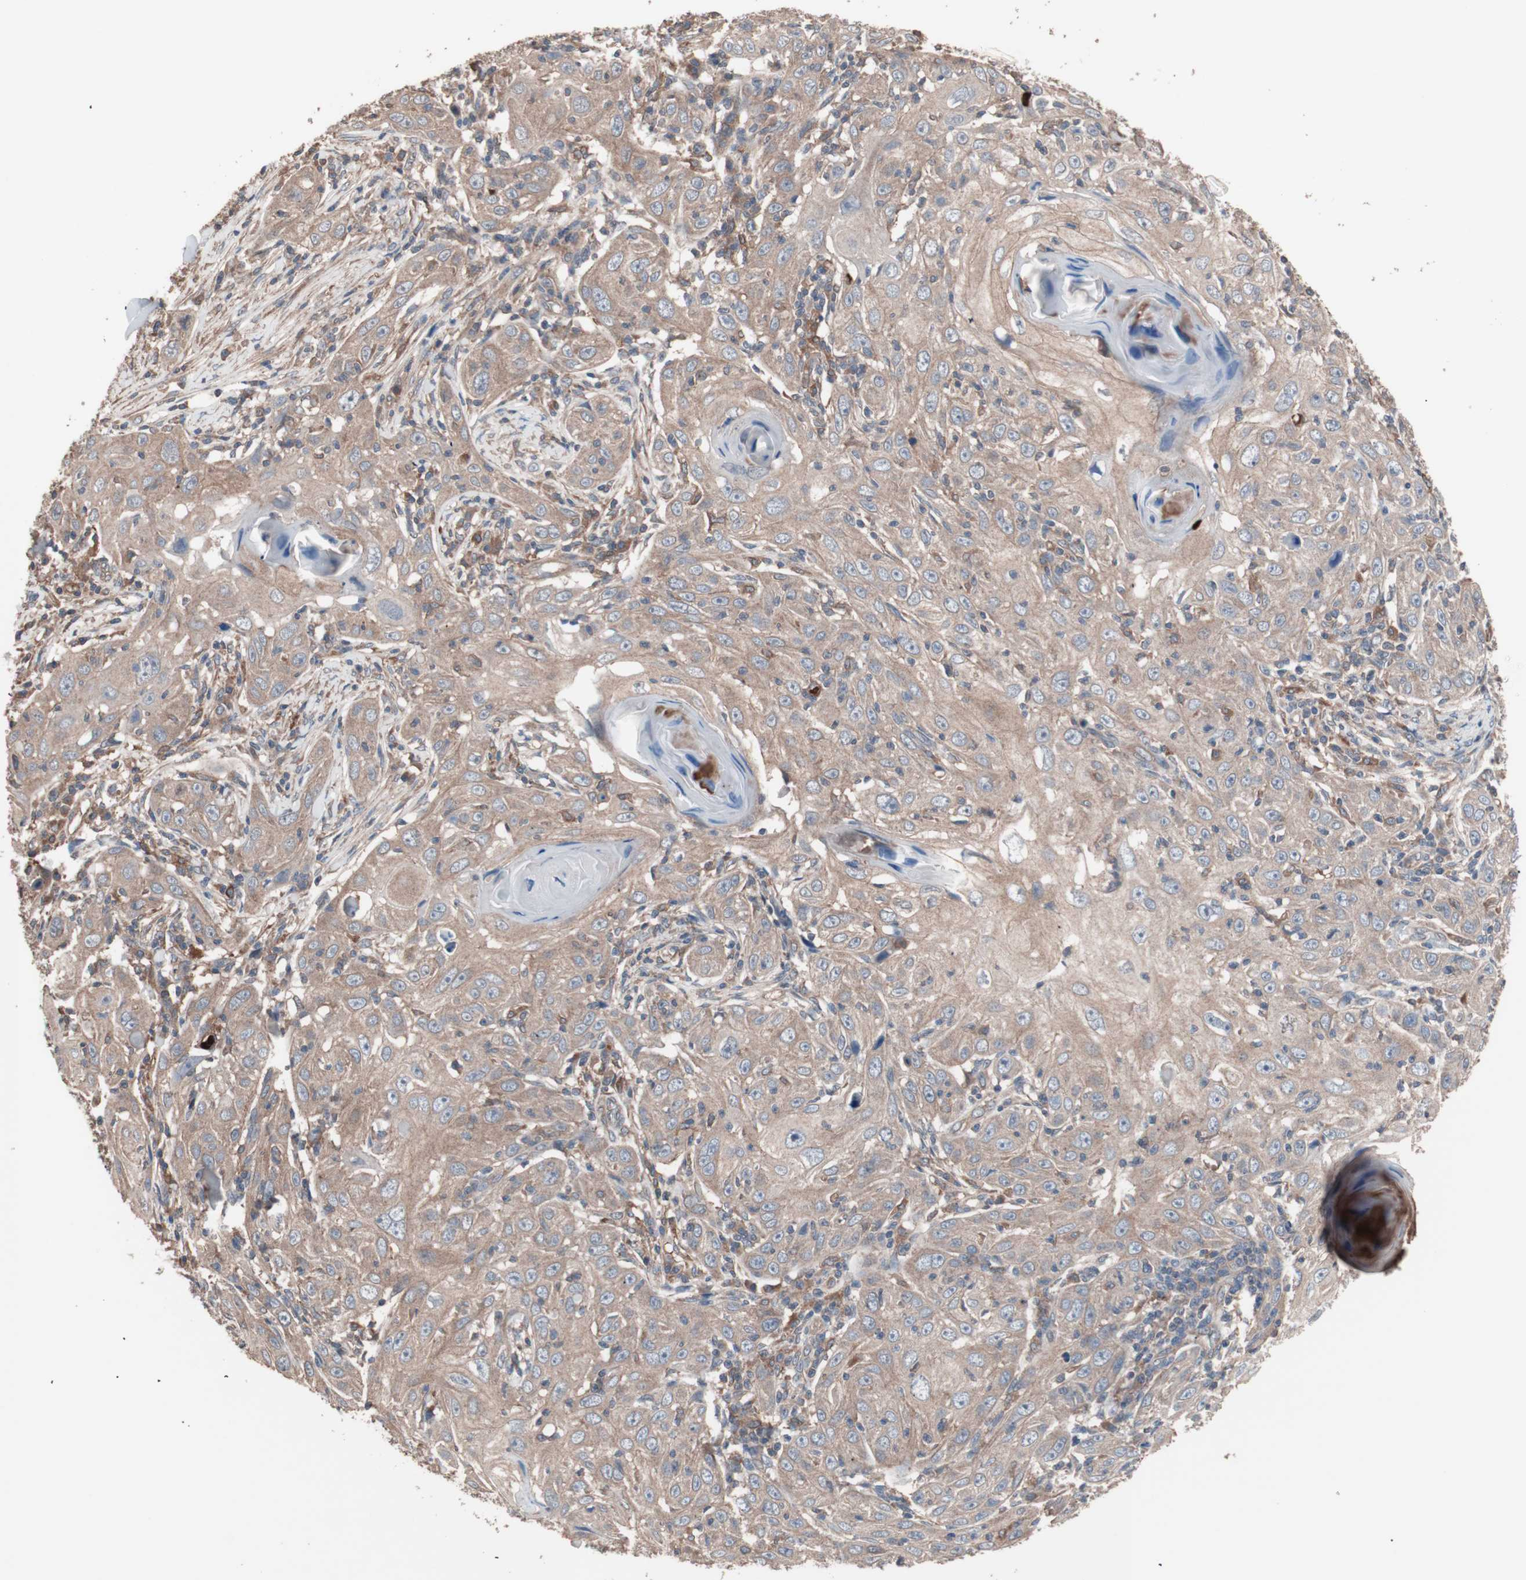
{"staining": {"intensity": "weak", "quantity": ">75%", "location": "cytoplasmic/membranous"}, "tissue": "skin cancer", "cell_type": "Tumor cells", "image_type": "cancer", "snomed": [{"axis": "morphology", "description": "Squamous cell carcinoma, NOS"}, {"axis": "topography", "description": "Skin"}], "caption": "IHC staining of skin cancer (squamous cell carcinoma), which displays low levels of weak cytoplasmic/membranous expression in about >75% of tumor cells indicating weak cytoplasmic/membranous protein staining. The staining was performed using DAB (brown) for protein detection and nuclei were counterstained in hematoxylin (blue).", "gene": "ATG7", "patient": {"sex": "female", "age": 88}}